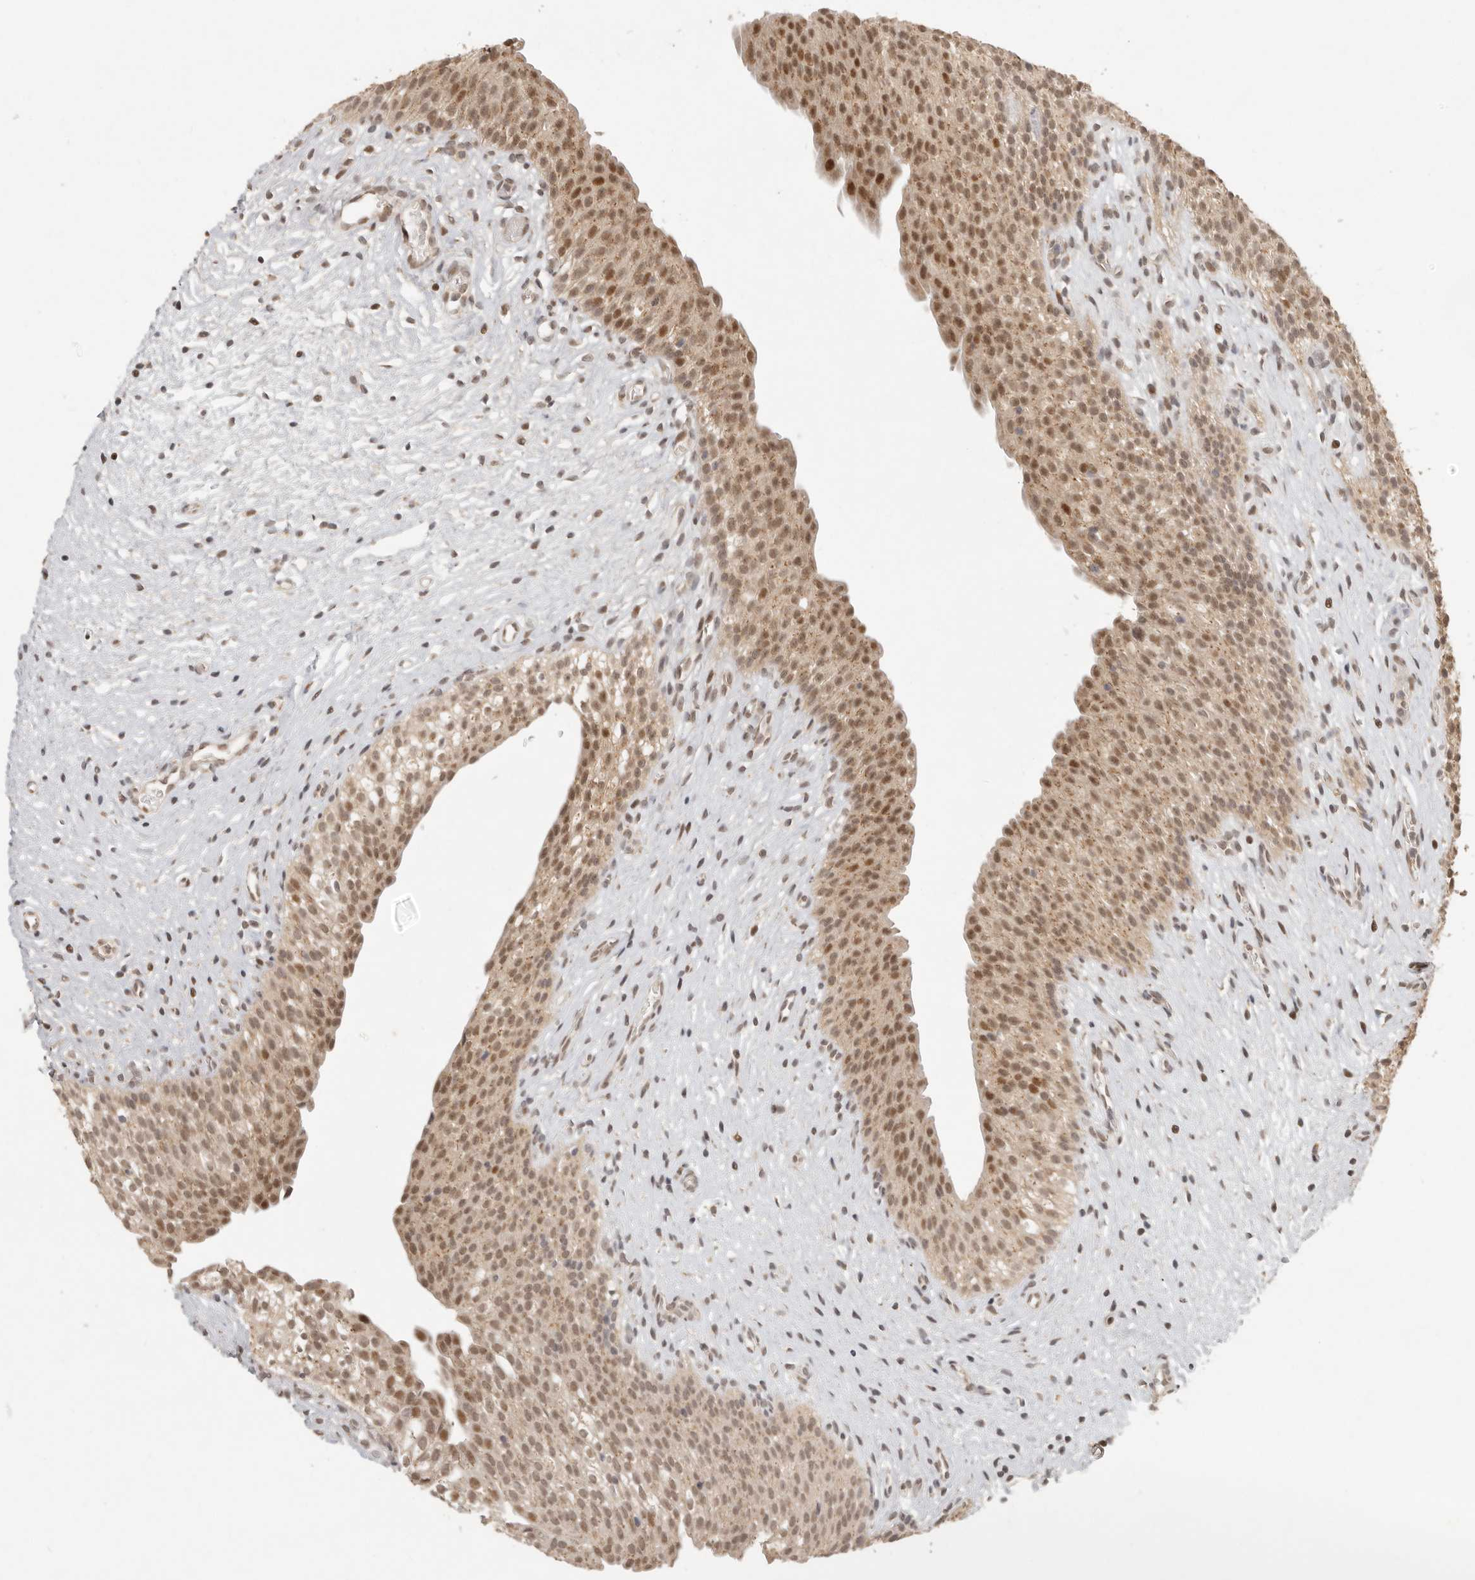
{"staining": {"intensity": "moderate", "quantity": ">75%", "location": "cytoplasmic/membranous,nuclear"}, "tissue": "urinary bladder", "cell_type": "Urothelial cells", "image_type": "normal", "snomed": [{"axis": "morphology", "description": "Normal tissue, NOS"}, {"axis": "topography", "description": "Urinary bladder"}], "caption": "IHC of normal urinary bladder displays medium levels of moderate cytoplasmic/membranous,nuclear expression in approximately >75% of urothelial cells. (DAB = brown stain, brightfield microscopy at high magnification).", "gene": "LRRC75A", "patient": {"sex": "male", "age": 1}}